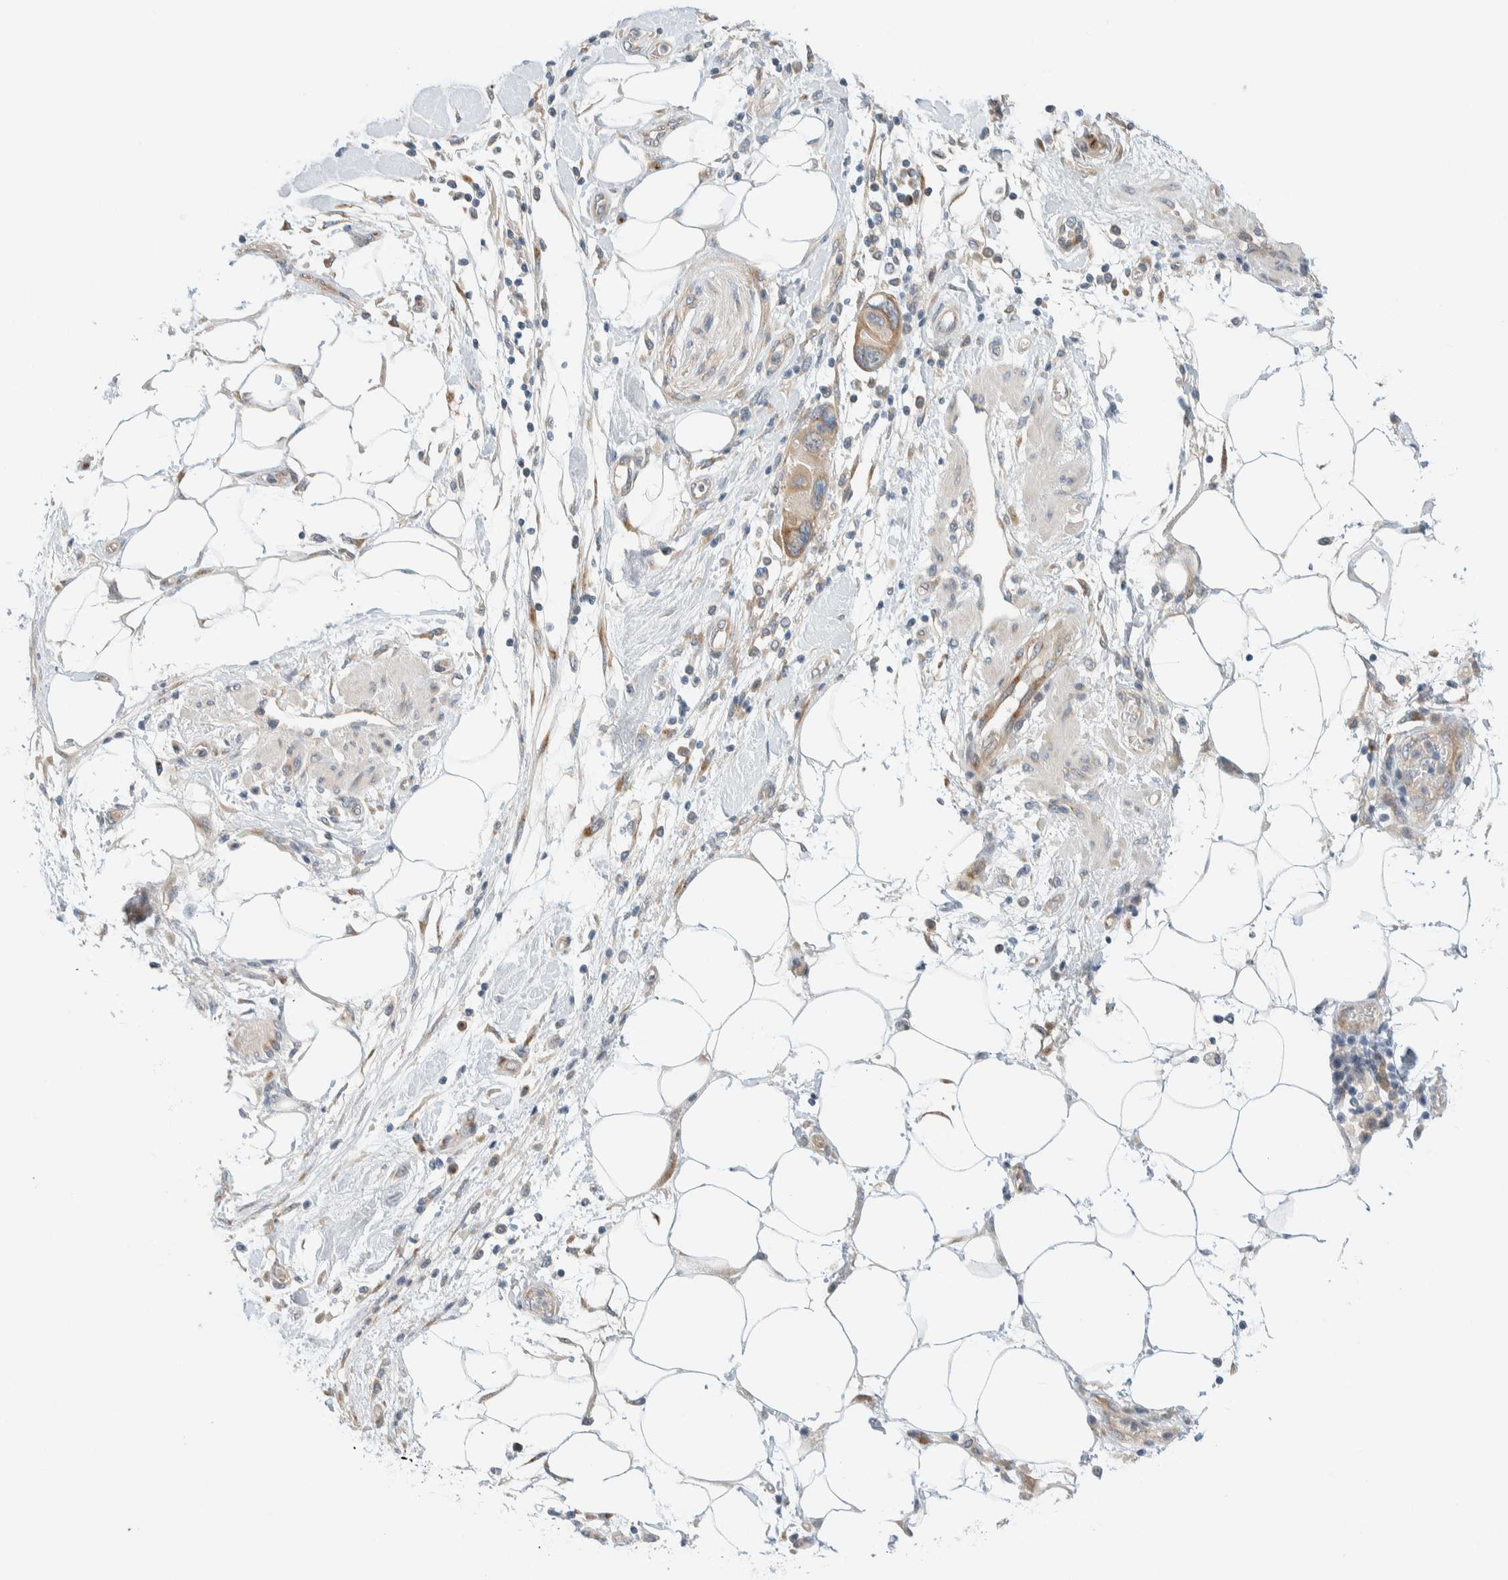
{"staining": {"intensity": "weak", "quantity": ">75%", "location": "cytoplasmic/membranous"}, "tissue": "pancreatic cancer", "cell_type": "Tumor cells", "image_type": "cancer", "snomed": [{"axis": "morphology", "description": "Normal tissue, NOS"}, {"axis": "morphology", "description": "Adenocarcinoma, NOS"}, {"axis": "topography", "description": "Pancreas"}], "caption": "A low amount of weak cytoplasmic/membranous staining is appreciated in about >75% of tumor cells in pancreatic cancer tissue.", "gene": "TMEM184B", "patient": {"sex": "female", "age": 71}}